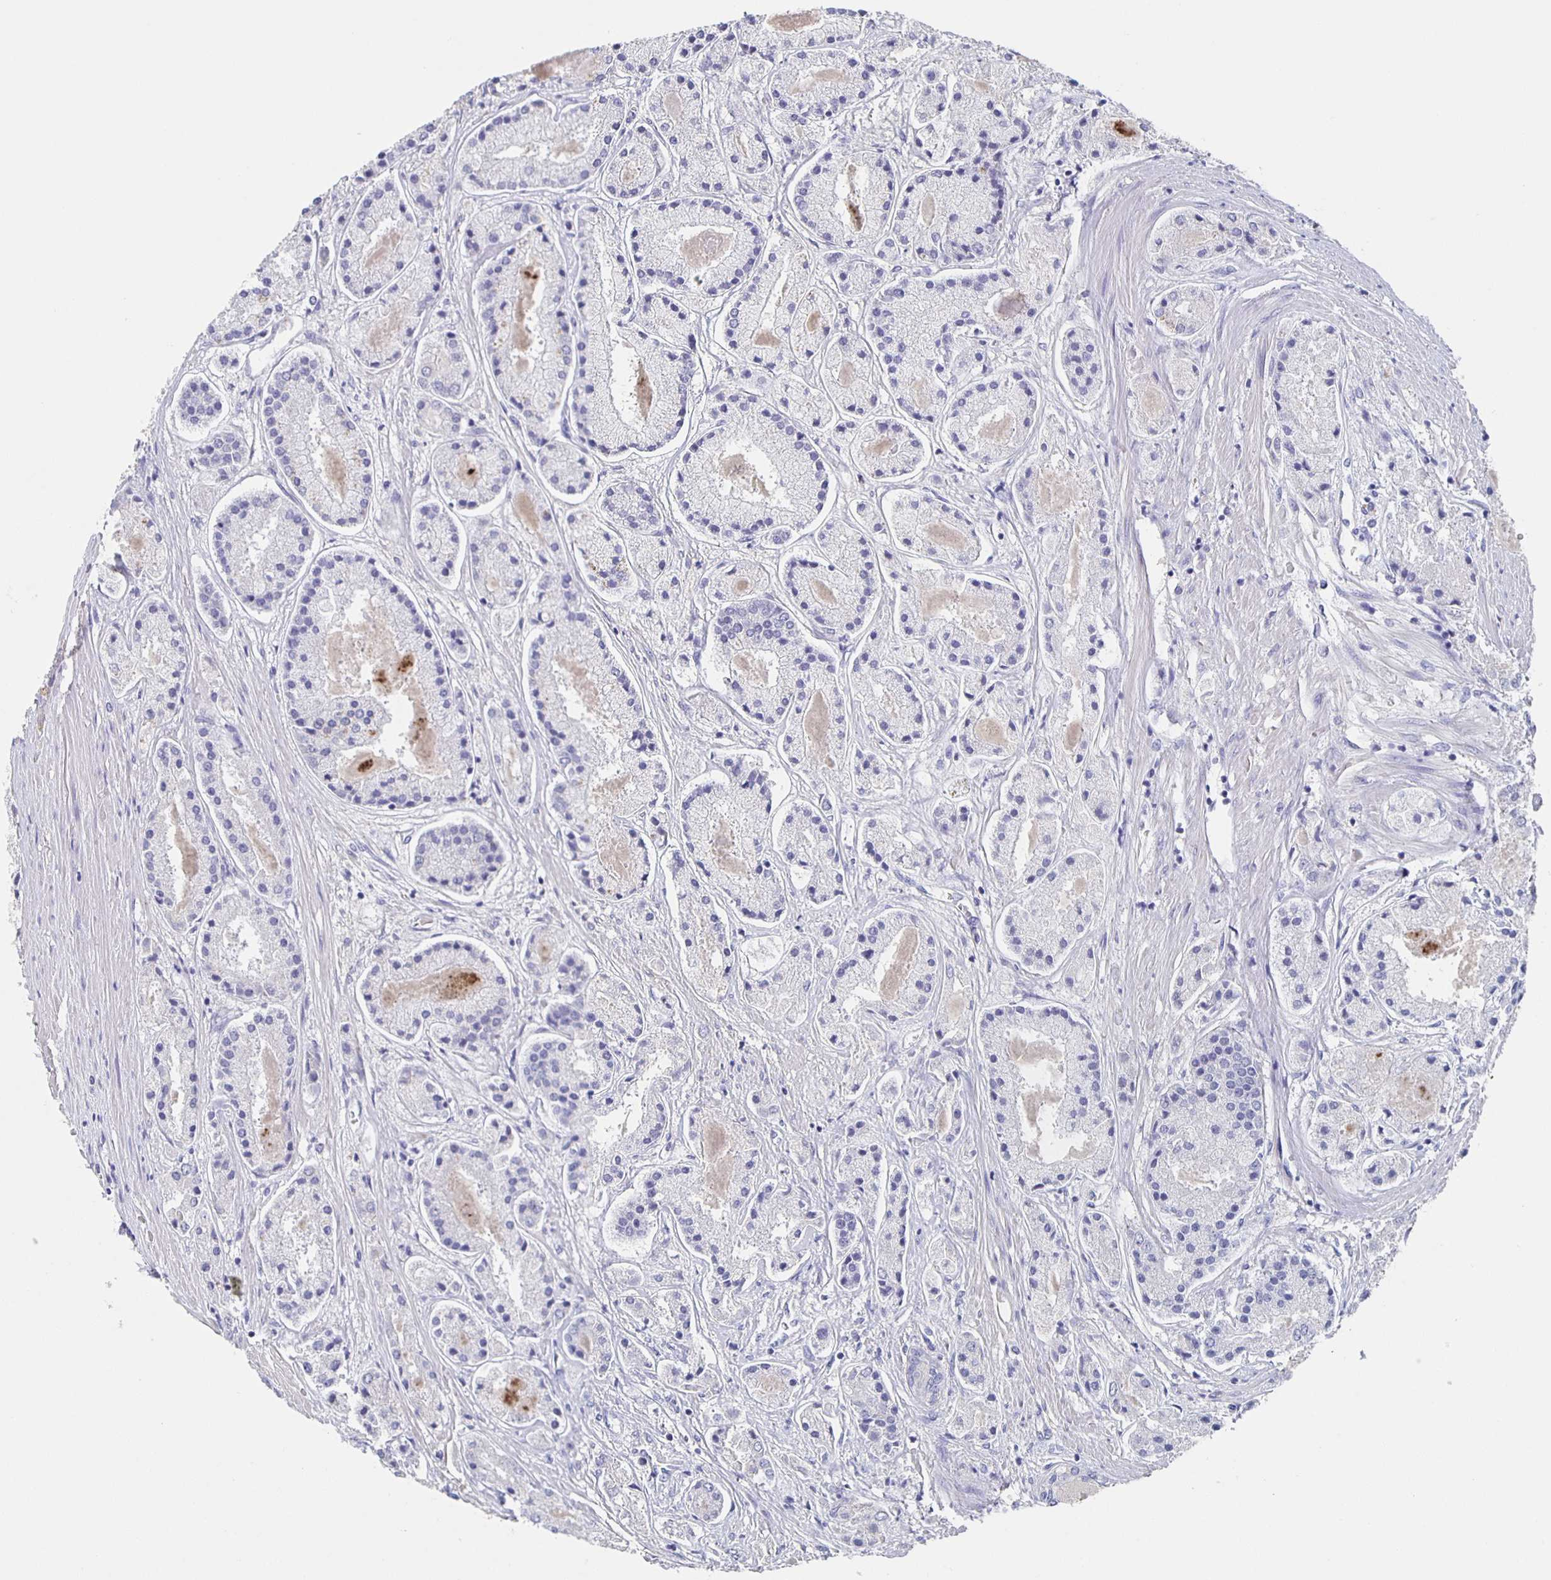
{"staining": {"intensity": "negative", "quantity": "none", "location": "none"}, "tissue": "prostate cancer", "cell_type": "Tumor cells", "image_type": "cancer", "snomed": [{"axis": "morphology", "description": "Adenocarcinoma, High grade"}, {"axis": "topography", "description": "Prostate"}], "caption": "Prostate adenocarcinoma (high-grade) was stained to show a protein in brown. There is no significant expression in tumor cells.", "gene": "CACNA2D2", "patient": {"sex": "male", "age": 67}}